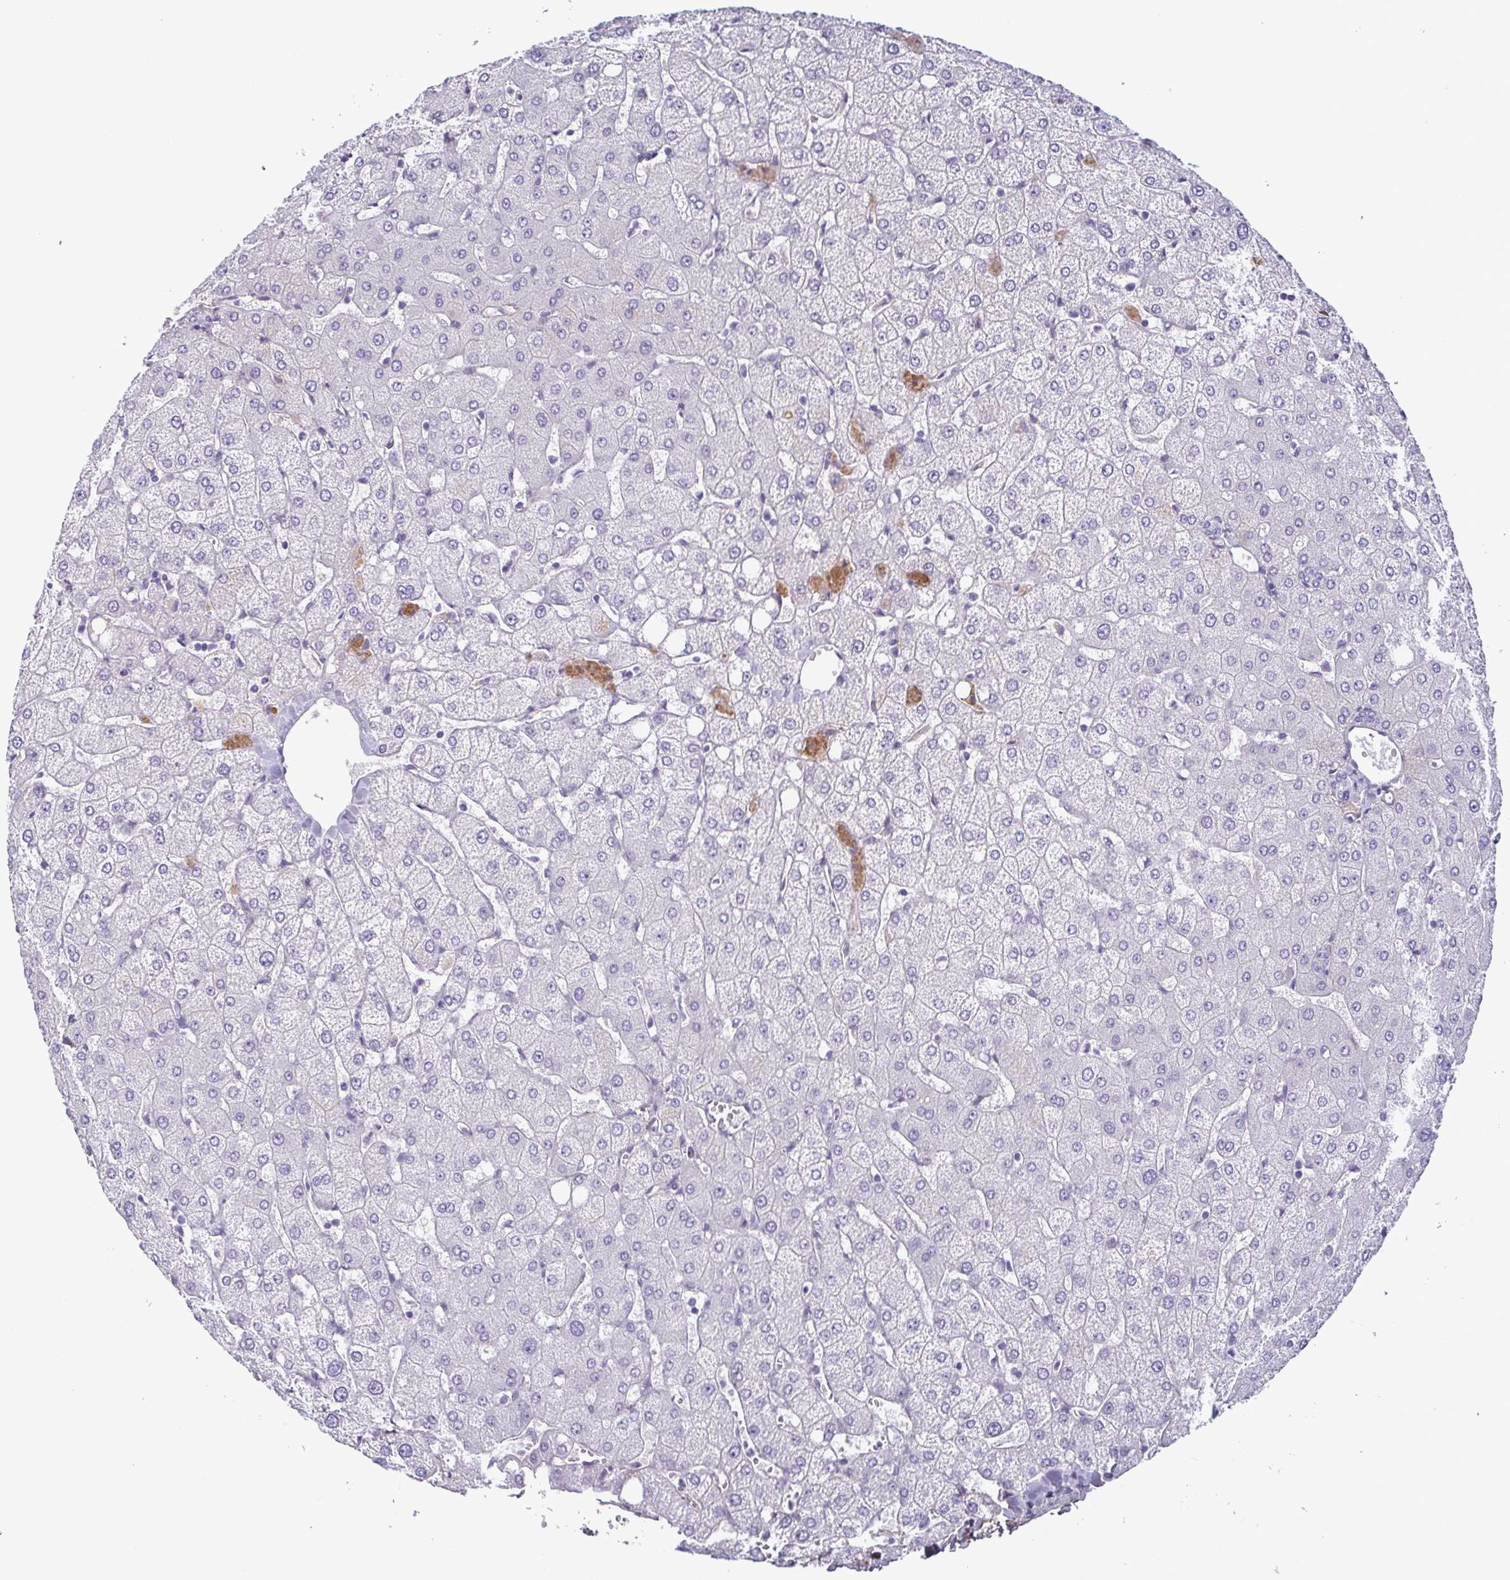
{"staining": {"intensity": "negative", "quantity": "none", "location": "none"}, "tissue": "liver", "cell_type": "Cholangiocytes", "image_type": "normal", "snomed": [{"axis": "morphology", "description": "Normal tissue, NOS"}, {"axis": "topography", "description": "Liver"}], "caption": "A high-resolution photomicrograph shows IHC staining of unremarkable liver, which reveals no significant positivity in cholangiocytes.", "gene": "ECM1", "patient": {"sex": "female", "age": 54}}